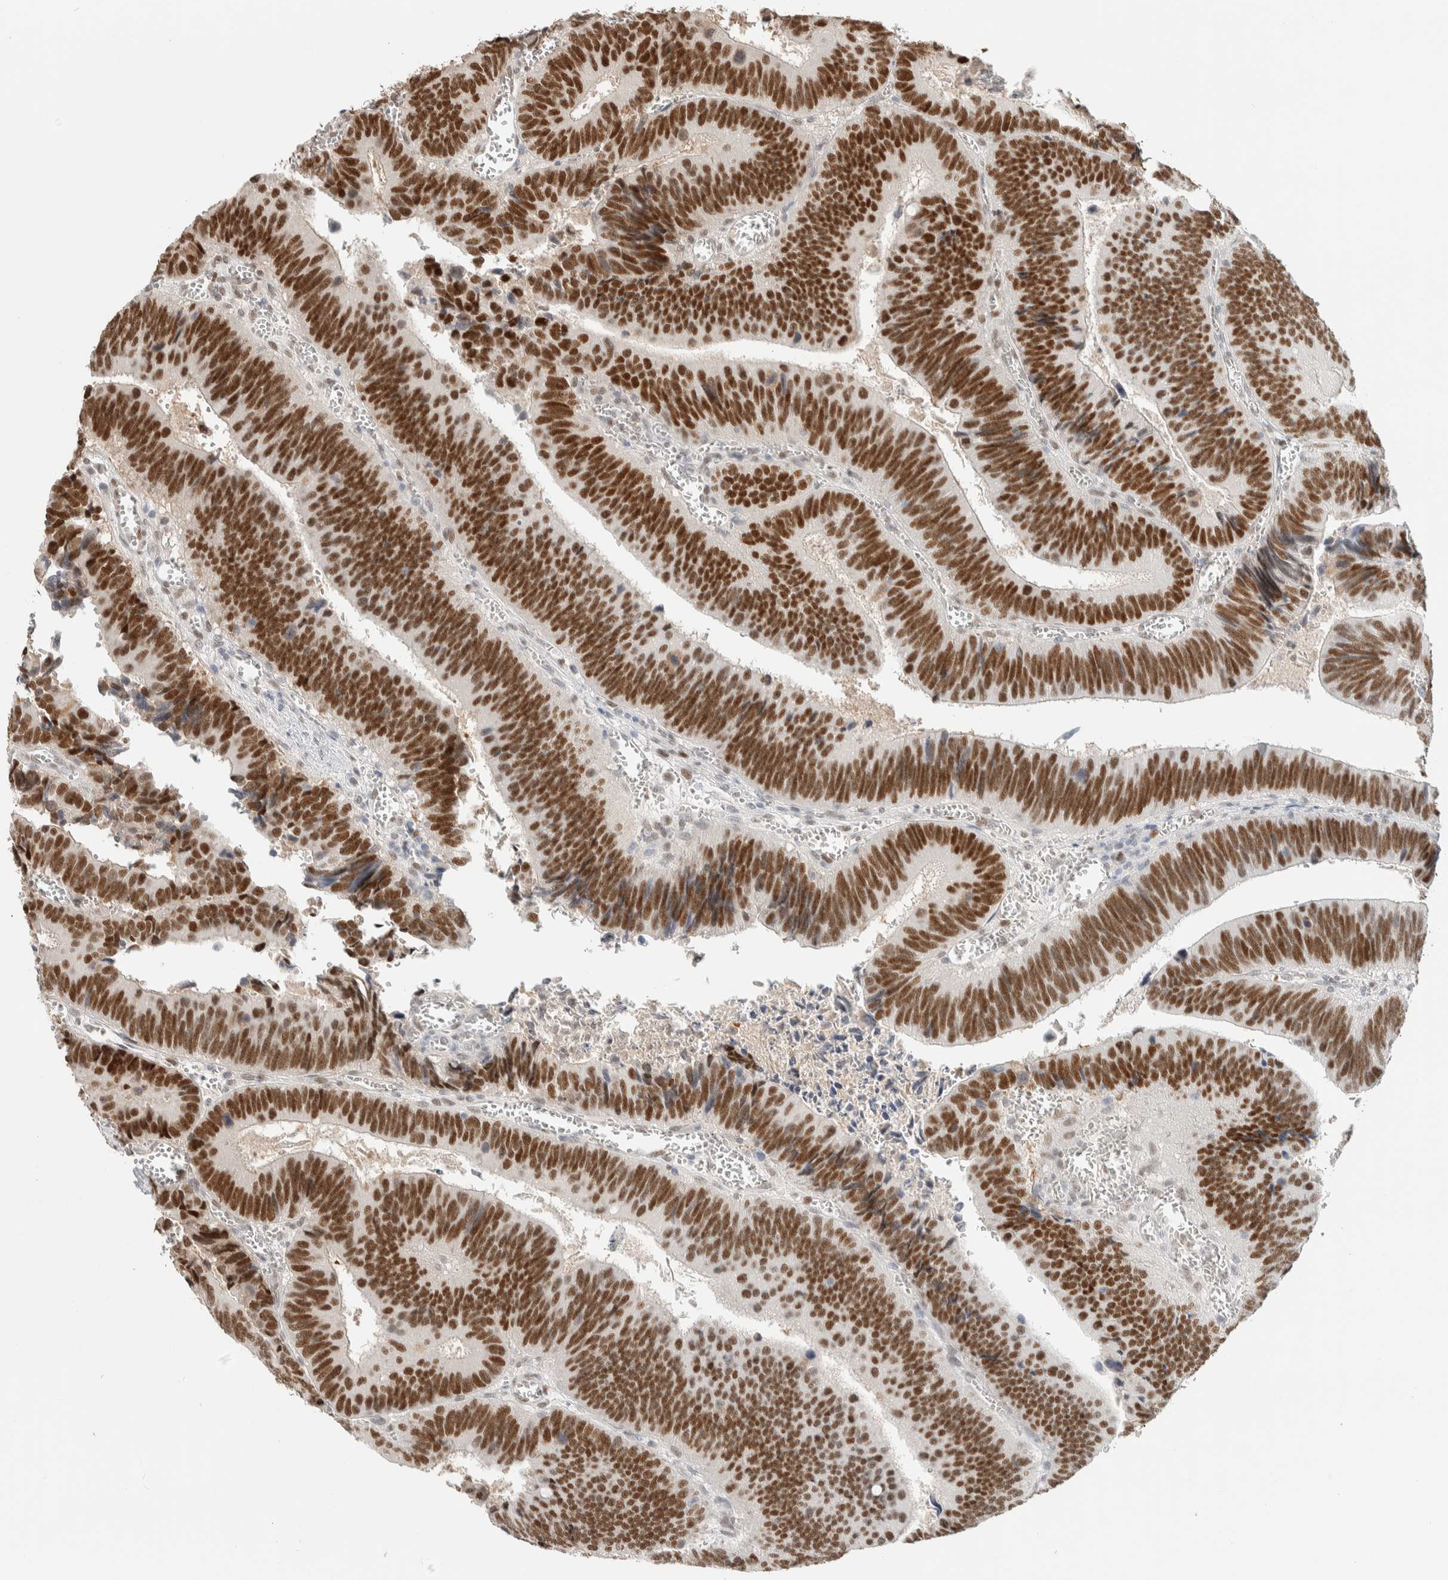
{"staining": {"intensity": "strong", "quantity": ">75%", "location": "nuclear"}, "tissue": "colorectal cancer", "cell_type": "Tumor cells", "image_type": "cancer", "snomed": [{"axis": "morphology", "description": "Inflammation, NOS"}, {"axis": "morphology", "description": "Adenocarcinoma, NOS"}, {"axis": "topography", "description": "Colon"}], "caption": "Colorectal adenocarcinoma was stained to show a protein in brown. There is high levels of strong nuclear expression in approximately >75% of tumor cells.", "gene": "PUS7", "patient": {"sex": "male", "age": 72}}